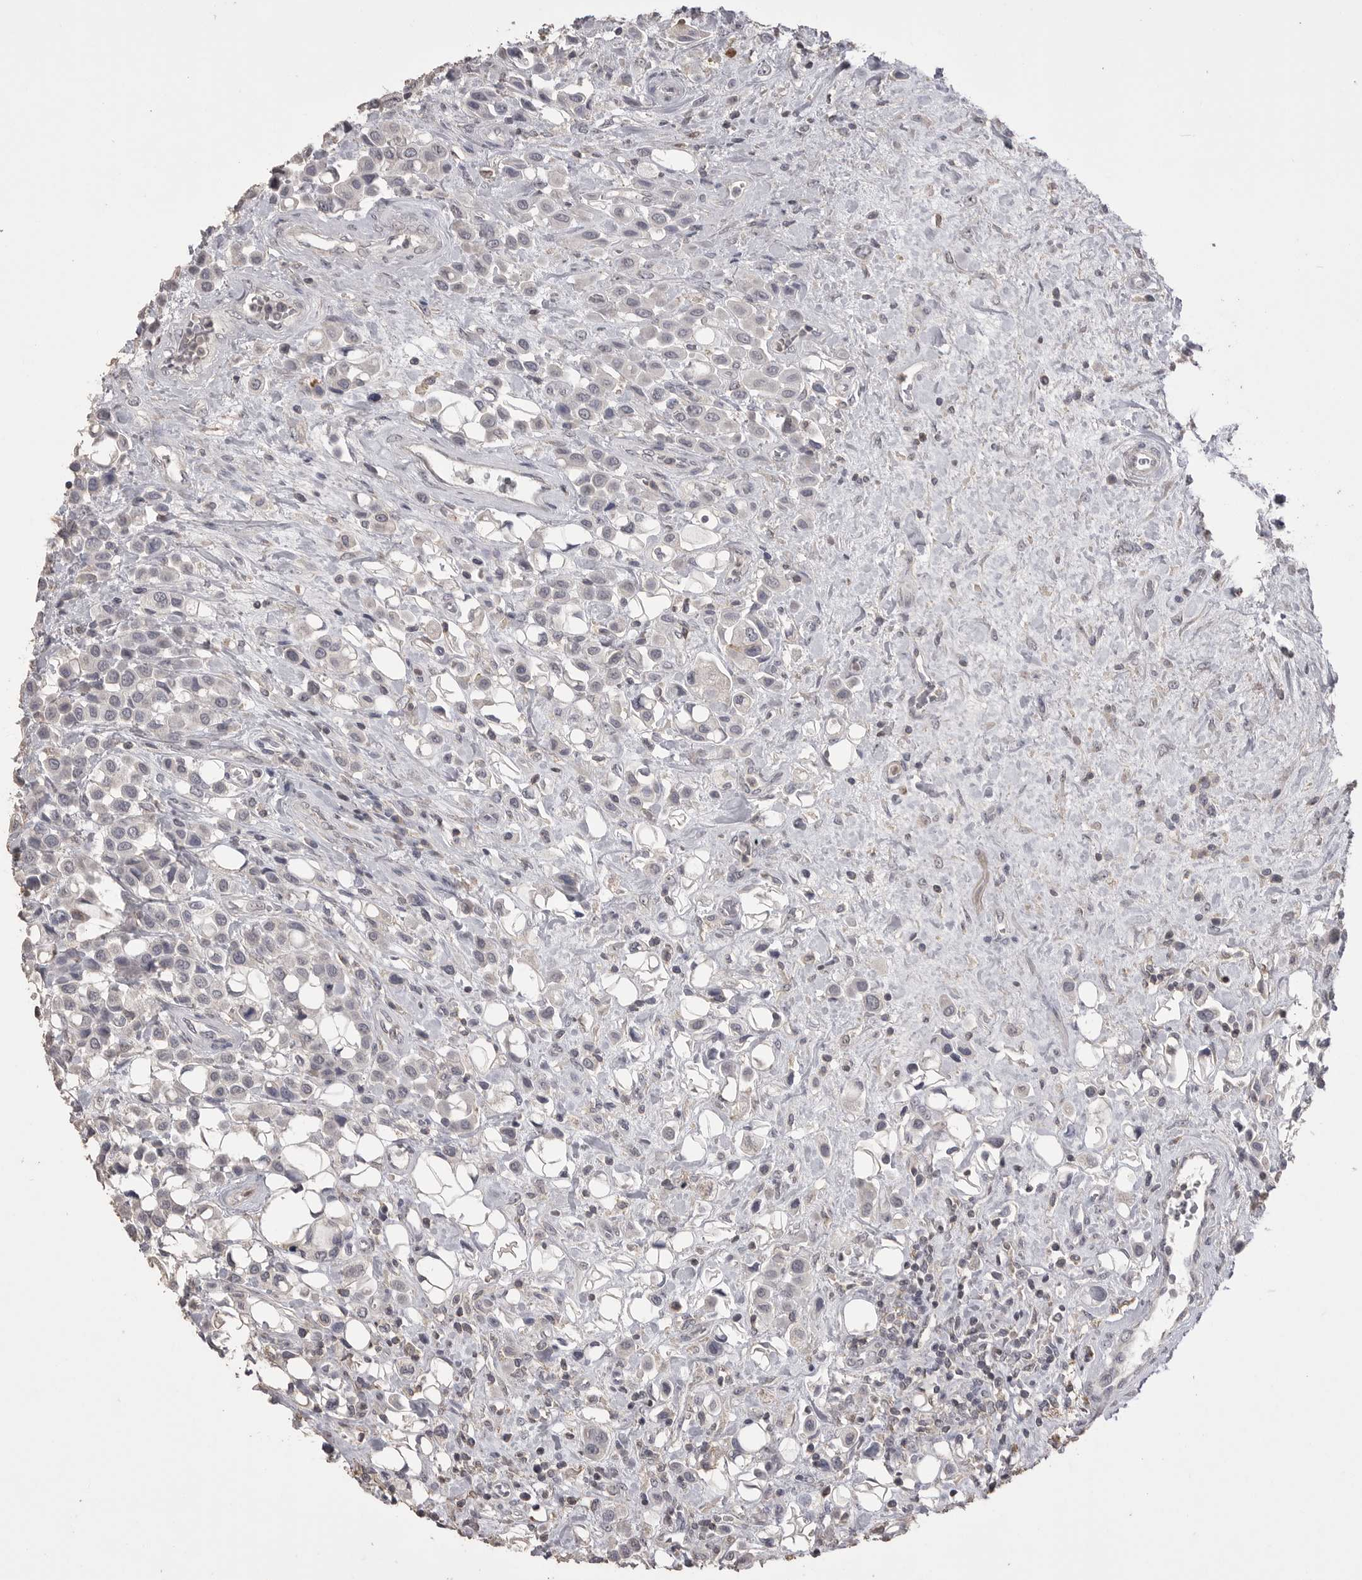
{"staining": {"intensity": "negative", "quantity": "none", "location": "none"}, "tissue": "urothelial cancer", "cell_type": "Tumor cells", "image_type": "cancer", "snomed": [{"axis": "morphology", "description": "Urothelial carcinoma, High grade"}, {"axis": "topography", "description": "Urinary bladder"}], "caption": "Immunohistochemistry (IHC) of human urothelial cancer reveals no expression in tumor cells.", "gene": "MMP7", "patient": {"sex": "male", "age": 50}}